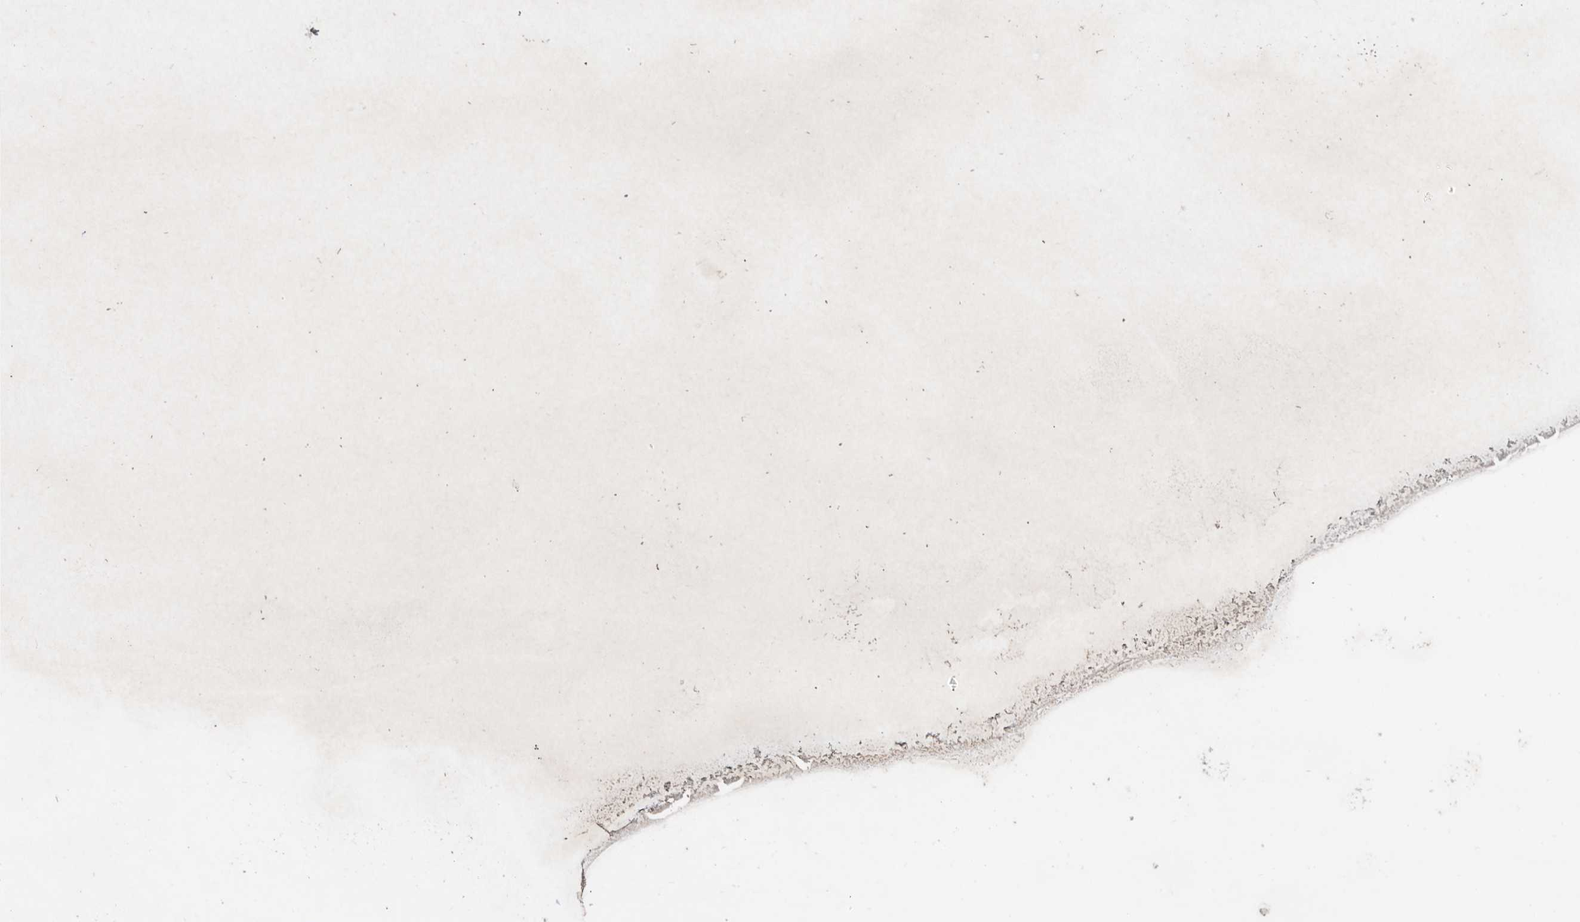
{"staining": {"intensity": "weak", "quantity": "25%-75%", "location": "cytoplasmic/membranous"}, "tissue": "endometrial cancer", "cell_type": "Tumor cells", "image_type": "cancer", "snomed": [{"axis": "morphology", "description": "Adenocarcinoma, NOS"}, {"axis": "topography", "description": "Endometrium"}], "caption": "A high-resolution image shows immunohistochemistry (IHC) staining of adenocarcinoma (endometrial), which reveals weak cytoplasmic/membranous staining in approximately 25%-75% of tumor cells. (DAB (3,3'-diaminobenzidine) IHC, brown staining for protein, blue staining for nuclei).", "gene": "IARS1", "patient": {"sex": "female", "age": 80}}